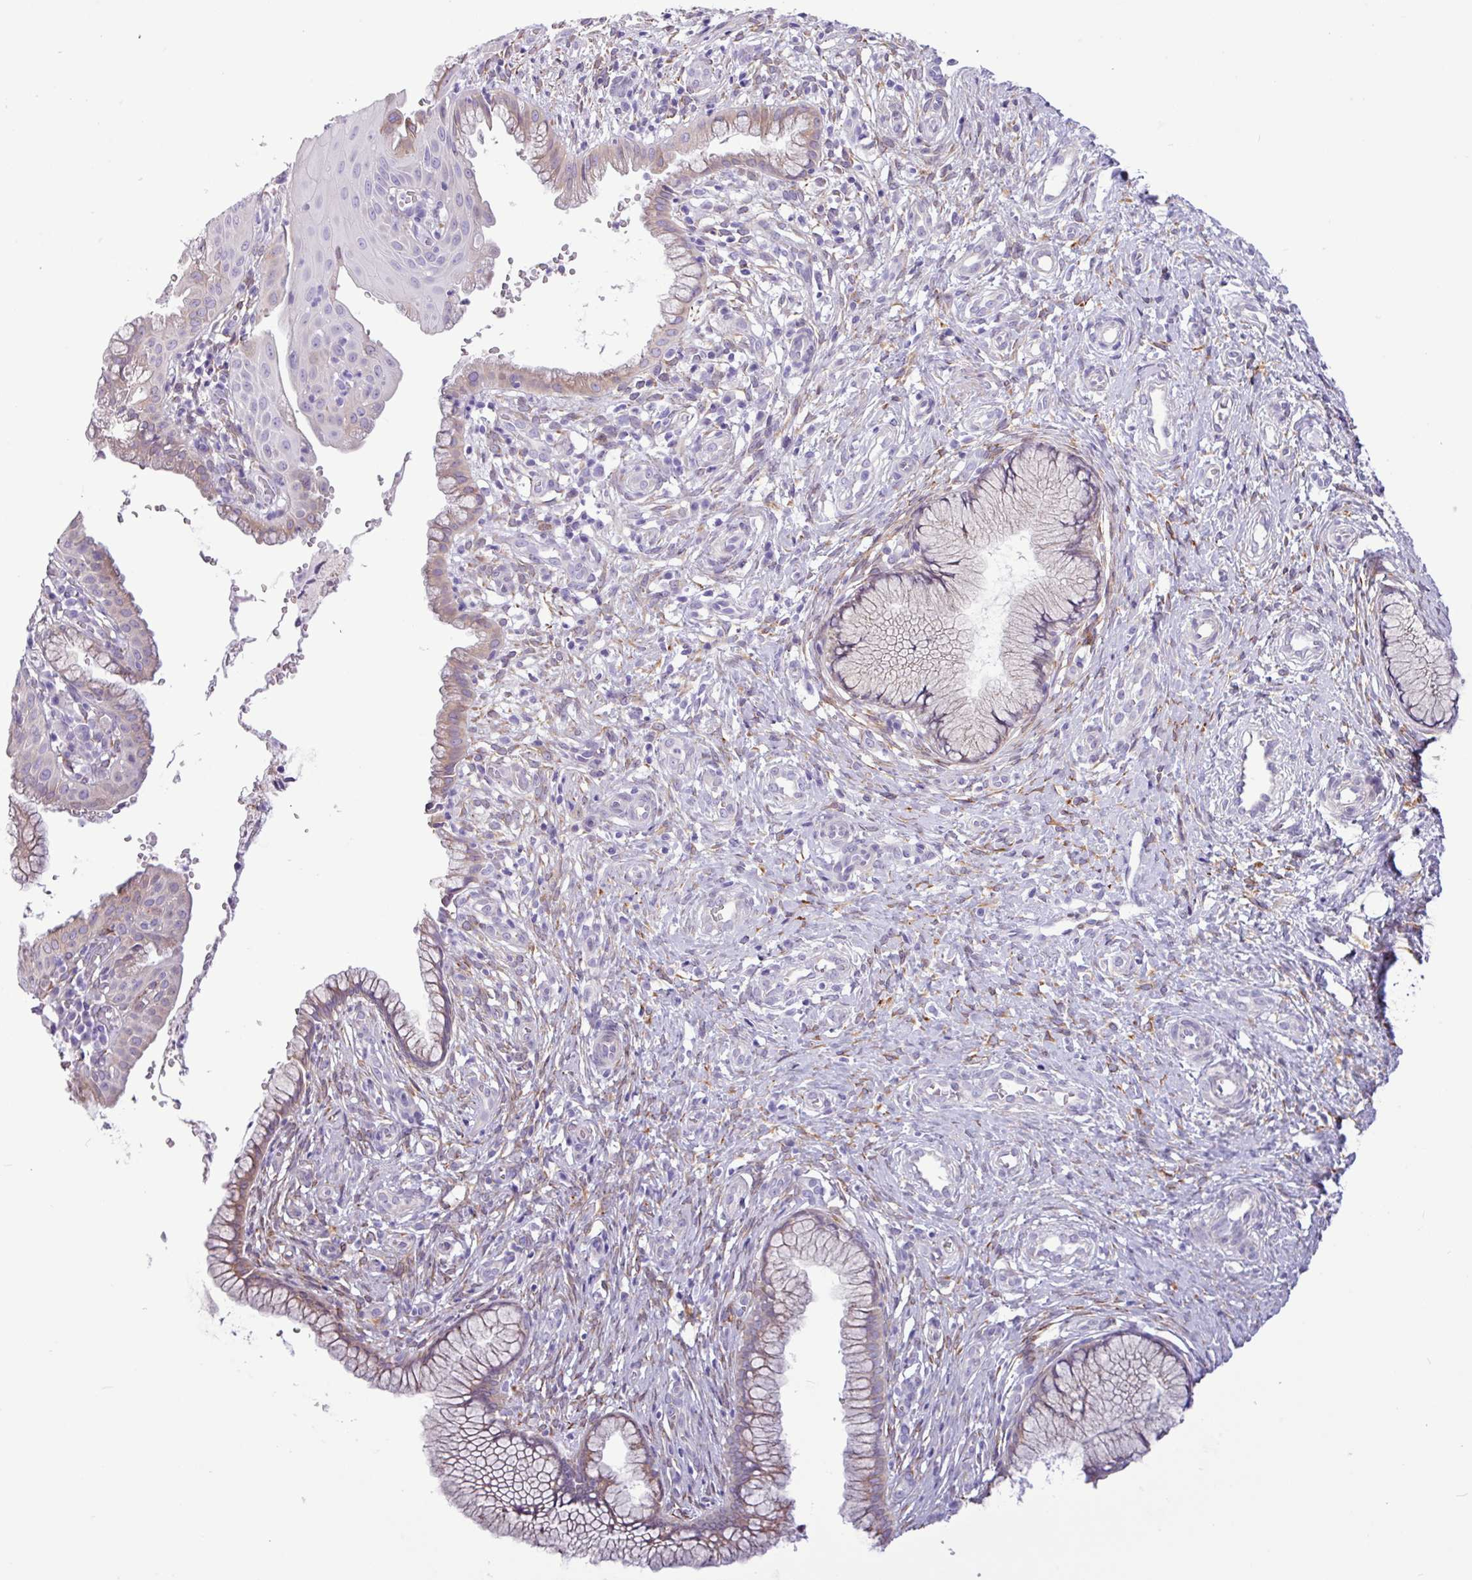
{"staining": {"intensity": "moderate", "quantity": "25%-75%", "location": "cytoplasmic/membranous"}, "tissue": "cervix", "cell_type": "Glandular cells", "image_type": "normal", "snomed": [{"axis": "morphology", "description": "Normal tissue, NOS"}, {"axis": "topography", "description": "Cervix"}], "caption": "Protein analysis of normal cervix exhibits moderate cytoplasmic/membranous positivity in approximately 25%-75% of glandular cells.", "gene": "SLC38A1", "patient": {"sex": "female", "age": 36}}